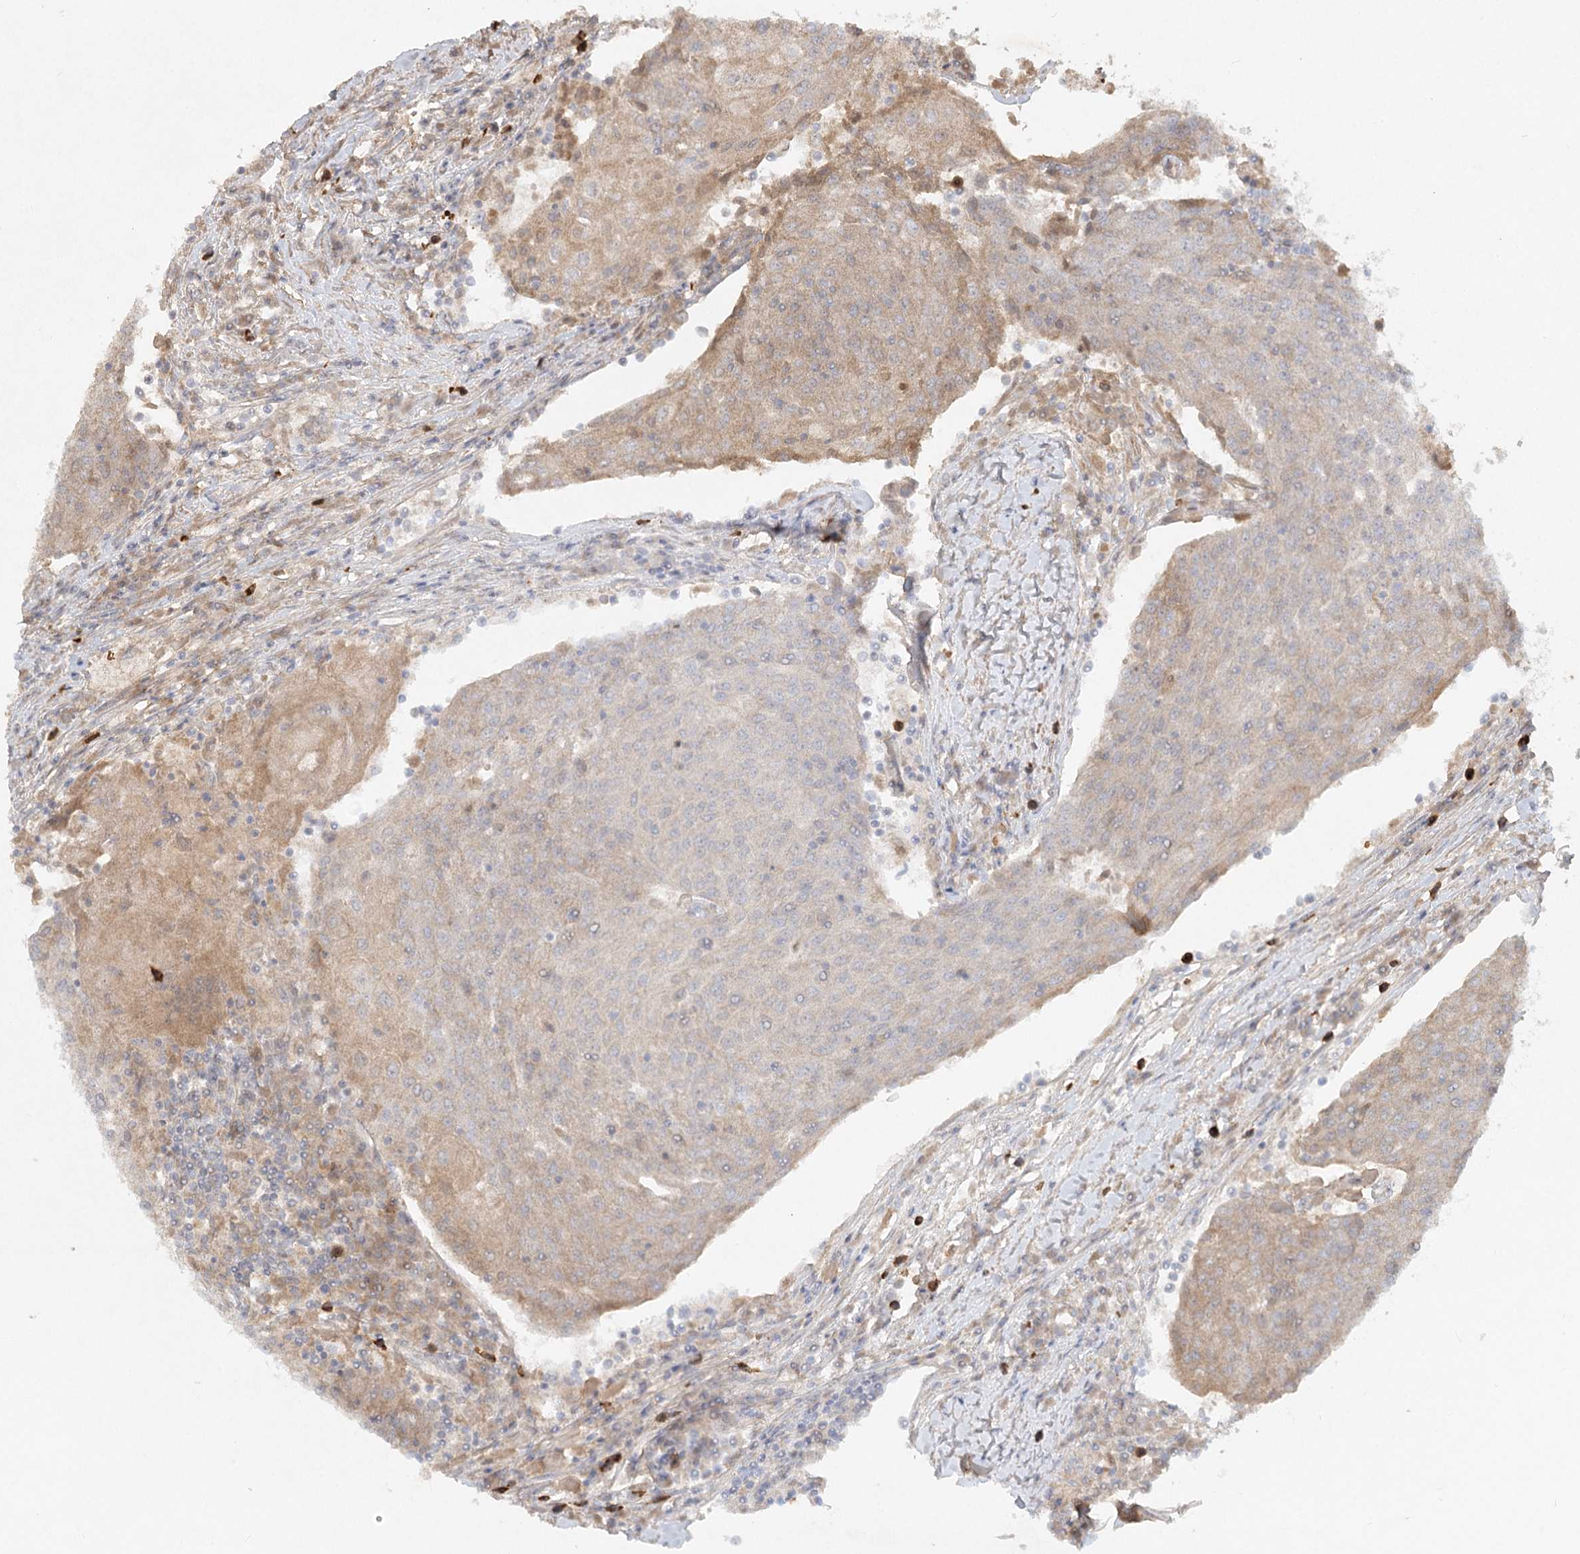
{"staining": {"intensity": "moderate", "quantity": "25%-75%", "location": "cytoplasmic/membranous"}, "tissue": "urothelial cancer", "cell_type": "Tumor cells", "image_type": "cancer", "snomed": [{"axis": "morphology", "description": "Urothelial carcinoma, High grade"}, {"axis": "topography", "description": "Urinary bladder"}], "caption": "Tumor cells show medium levels of moderate cytoplasmic/membranous staining in approximately 25%-75% of cells in high-grade urothelial carcinoma.", "gene": "ARL13A", "patient": {"sex": "female", "age": 85}}